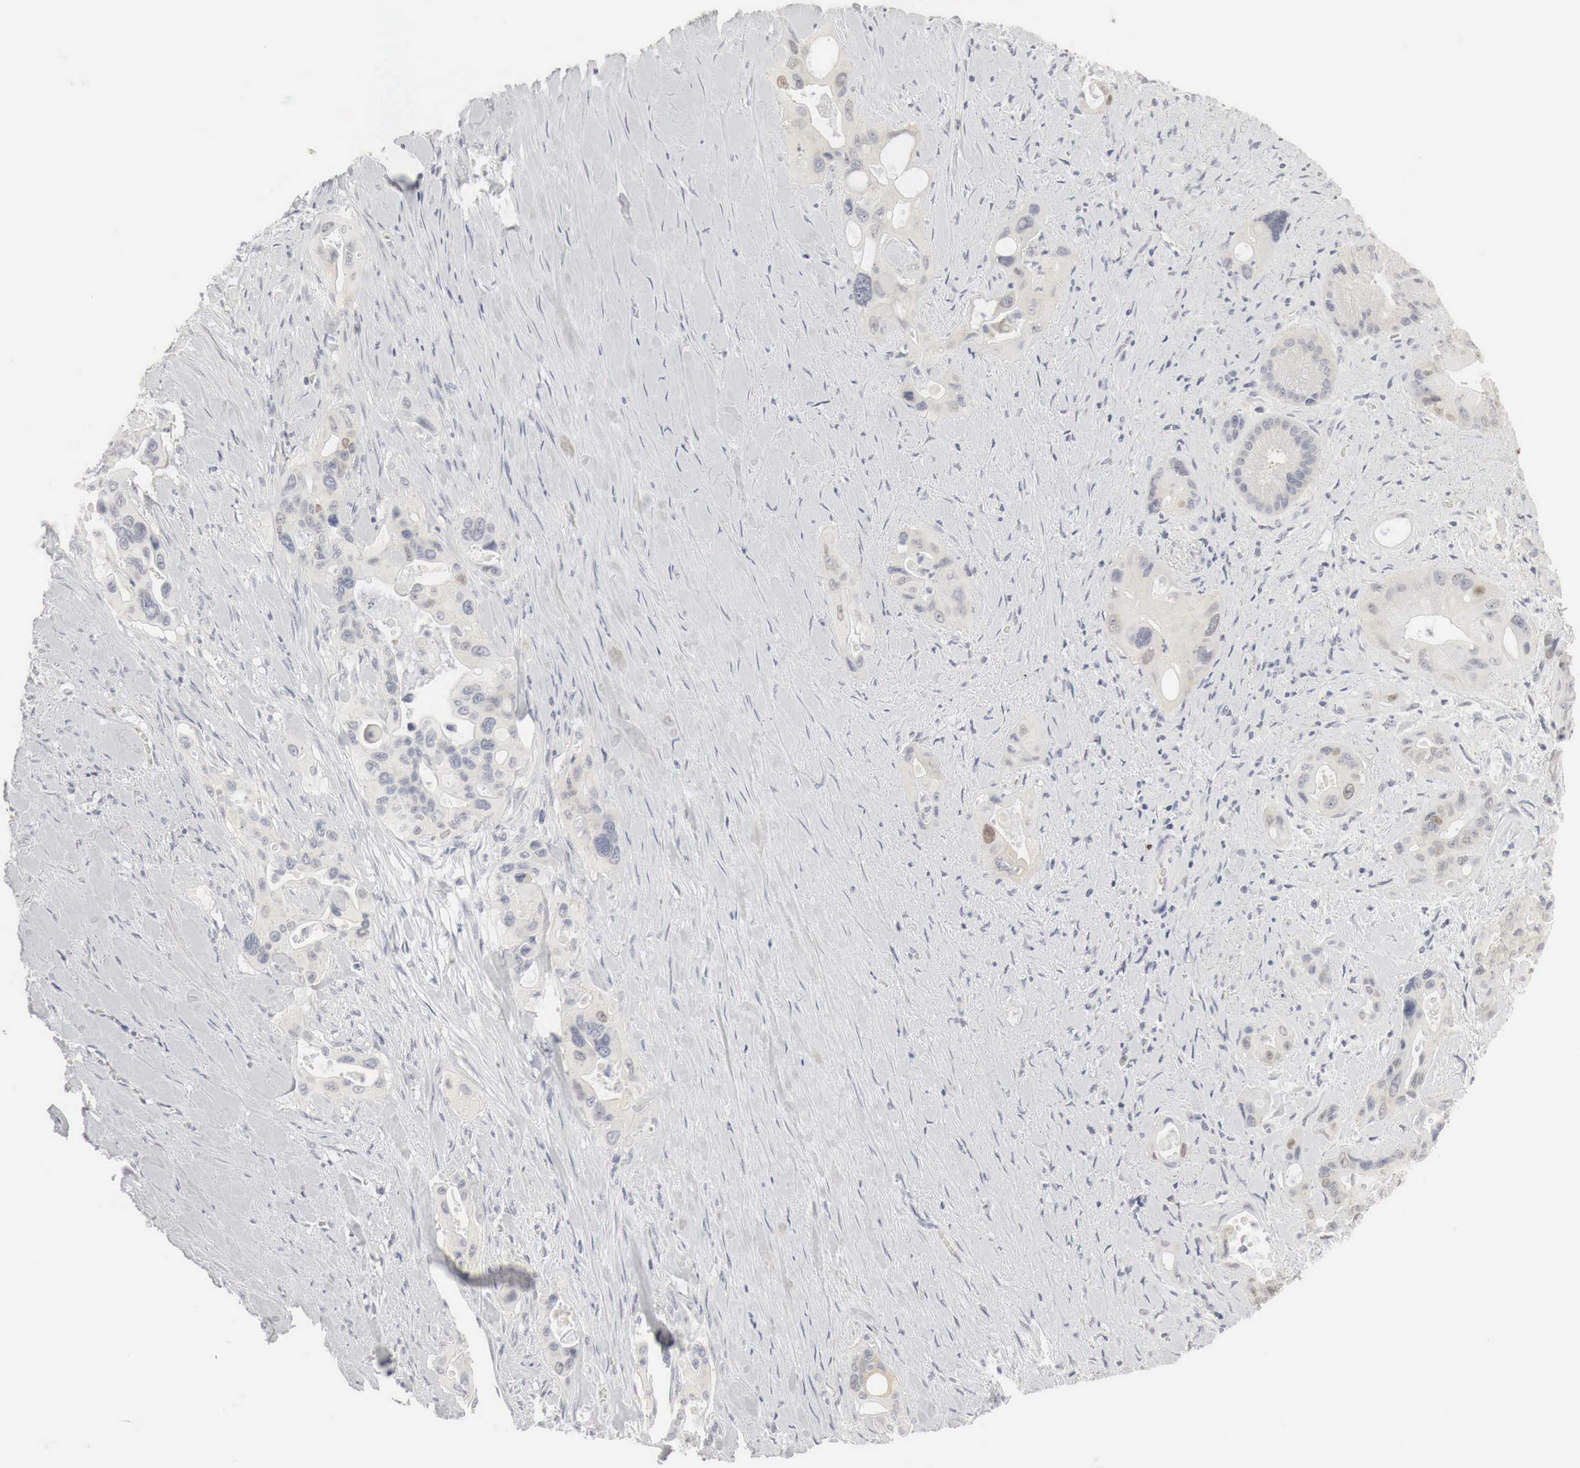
{"staining": {"intensity": "weak", "quantity": "<25%", "location": "nuclear"}, "tissue": "pancreatic cancer", "cell_type": "Tumor cells", "image_type": "cancer", "snomed": [{"axis": "morphology", "description": "Adenocarcinoma, NOS"}, {"axis": "topography", "description": "Pancreas"}], "caption": "The micrograph demonstrates no staining of tumor cells in adenocarcinoma (pancreatic). Brightfield microscopy of immunohistochemistry (IHC) stained with DAB (3,3'-diaminobenzidine) (brown) and hematoxylin (blue), captured at high magnification.", "gene": "TP63", "patient": {"sex": "male", "age": 77}}